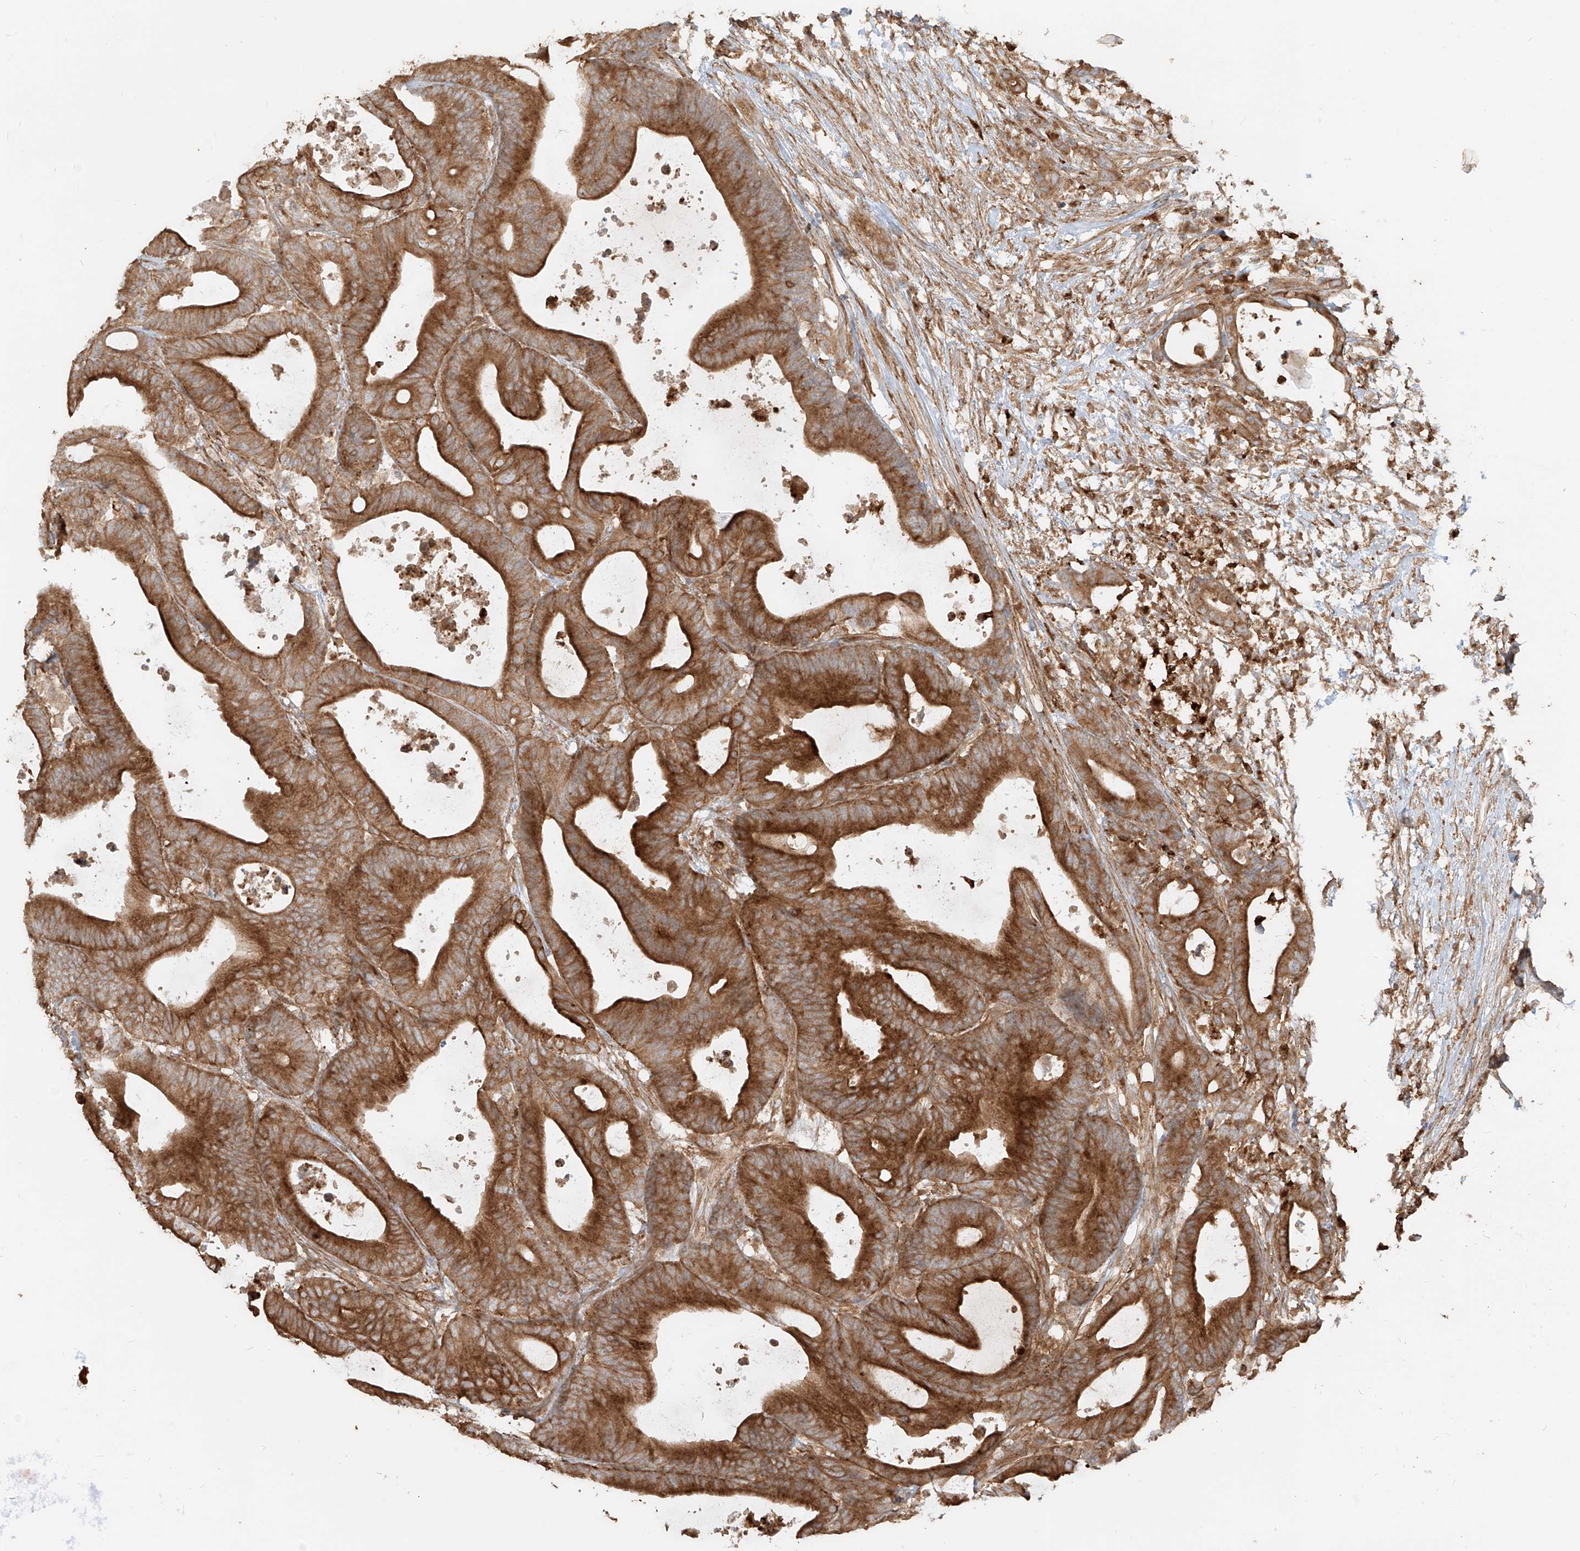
{"staining": {"intensity": "moderate", "quantity": ">75%", "location": "cytoplasmic/membranous"}, "tissue": "colorectal cancer", "cell_type": "Tumor cells", "image_type": "cancer", "snomed": [{"axis": "morphology", "description": "Adenocarcinoma, NOS"}, {"axis": "topography", "description": "Colon"}], "caption": "IHC image of adenocarcinoma (colorectal) stained for a protein (brown), which demonstrates medium levels of moderate cytoplasmic/membranous positivity in about >75% of tumor cells.", "gene": "CCDC115", "patient": {"sex": "female", "age": 84}}